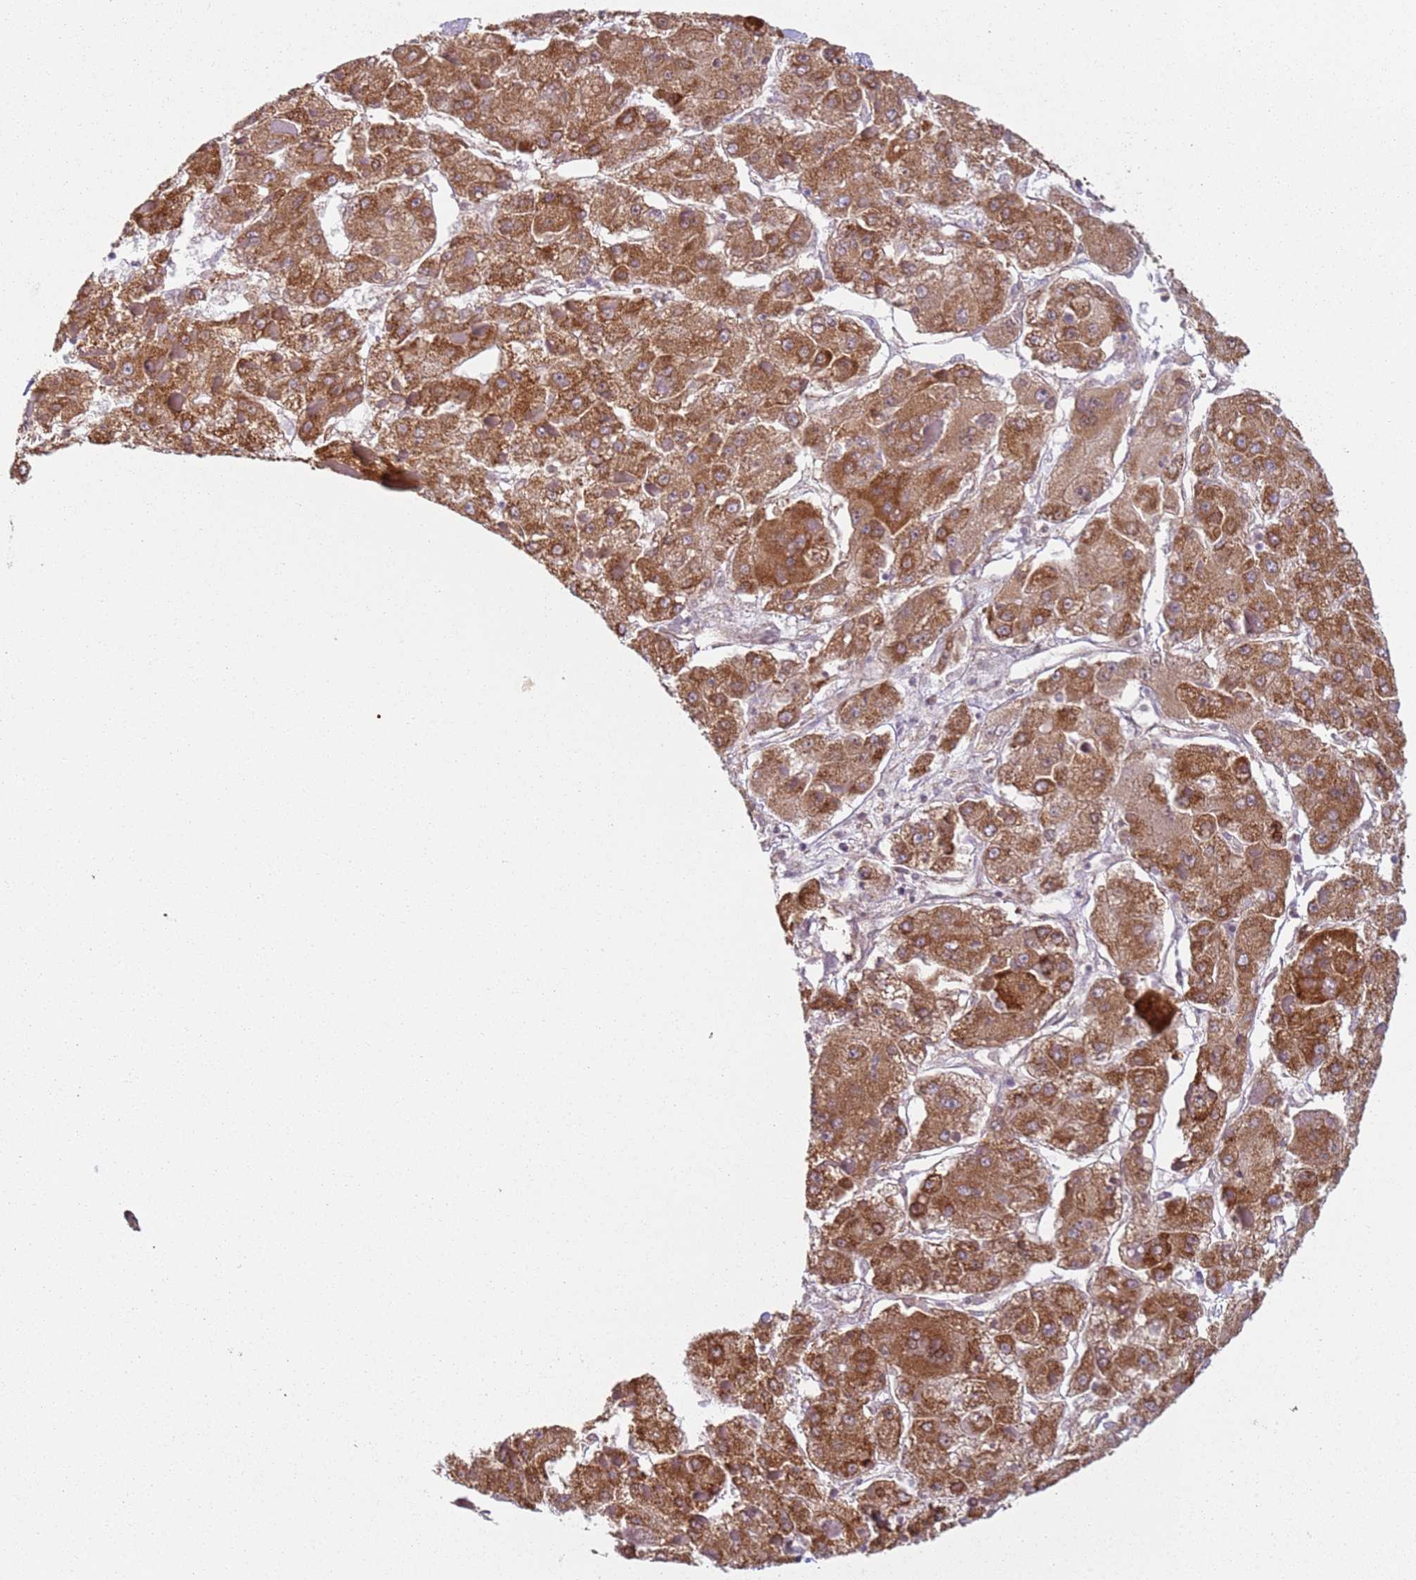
{"staining": {"intensity": "strong", "quantity": ">75%", "location": "cytoplasmic/membranous"}, "tissue": "liver cancer", "cell_type": "Tumor cells", "image_type": "cancer", "snomed": [{"axis": "morphology", "description": "Carcinoma, Hepatocellular, NOS"}, {"axis": "topography", "description": "Liver"}], "caption": "Approximately >75% of tumor cells in liver cancer (hepatocellular carcinoma) reveal strong cytoplasmic/membranous protein positivity as visualized by brown immunohistochemical staining.", "gene": "HNRNPLL", "patient": {"sex": "female", "age": 73}}